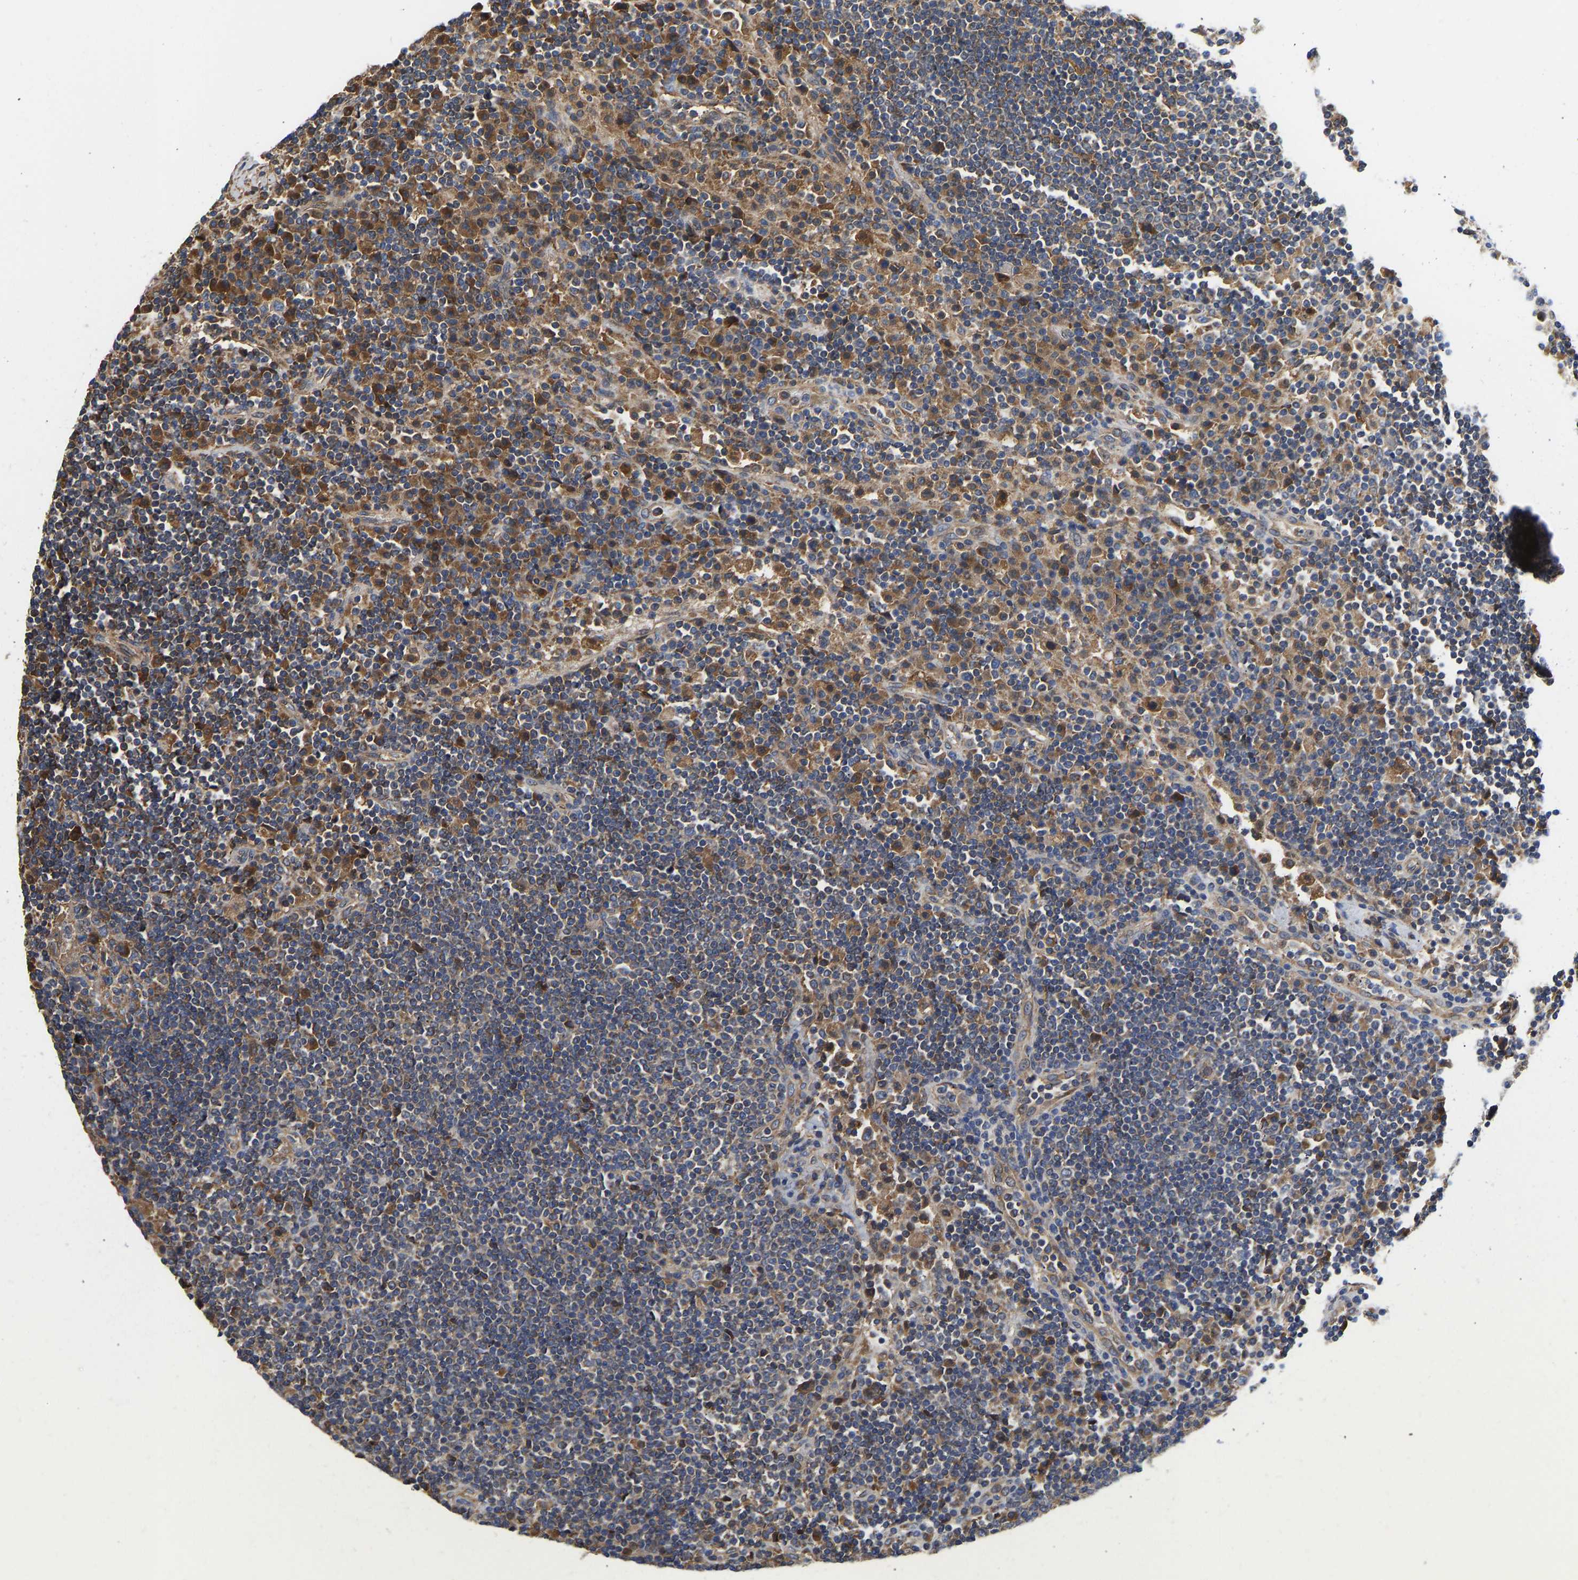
{"staining": {"intensity": "moderate", "quantity": "<25%", "location": "cytoplasmic/membranous"}, "tissue": "lymph node", "cell_type": "Germinal center cells", "image_type": "normal", "snomed": [{"axis": "morphology", "description": "Normal tissue, NOS"}, {"axis": "topography", "description": "Lymph node"}], "caption": "Unremarkable lymph node reveals moderate cytoplasmic/membranous staining in approximately <25% of germinal center cells, visualized by immunohistochemistry.", "gene": "FLNB", "patient": {"sex": "female", "age": 53}}